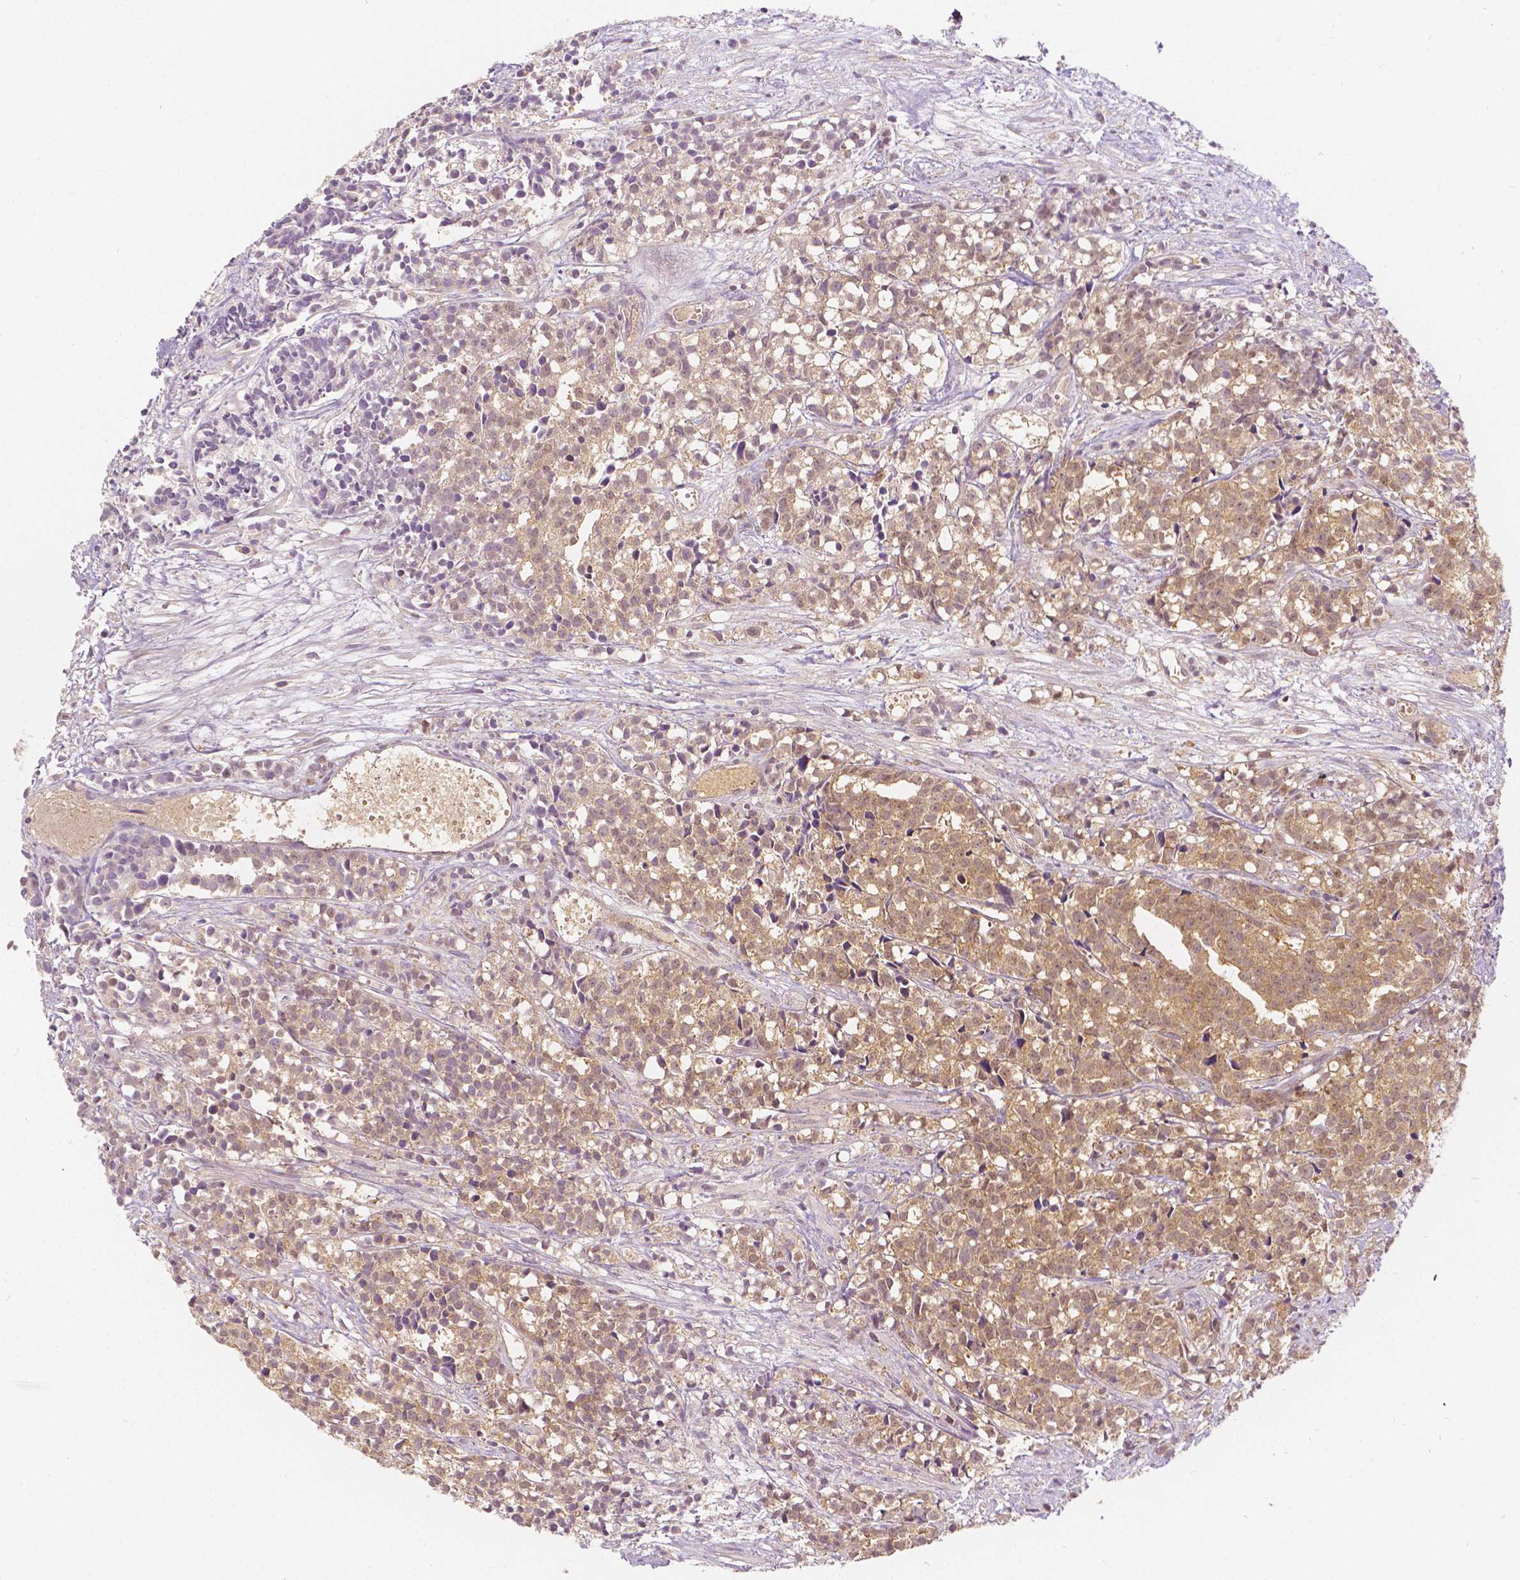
{"staining": {"intensity": "moderate", "quantity": ">75%", "location": "cytoplasmic/membranous,nuclear"}, "tissue": "prostate cancer", "cell_type": "Tumor cells", "image_type": "cancer", "snomed": [{"axis": "morphology", "description": "Adenocarcinoma, High grade"}, {"axis": "topography", "description": "Prostate"}], "caption": "A brown stain highlights moderate cytoplasmic/membranous and nuclear positivity of a protein in human prostate cancer (high-grade adenocarcinoma) tumor cells.", "gene": "NAPRT", "patient": {"sex": "male", "age": 58}}